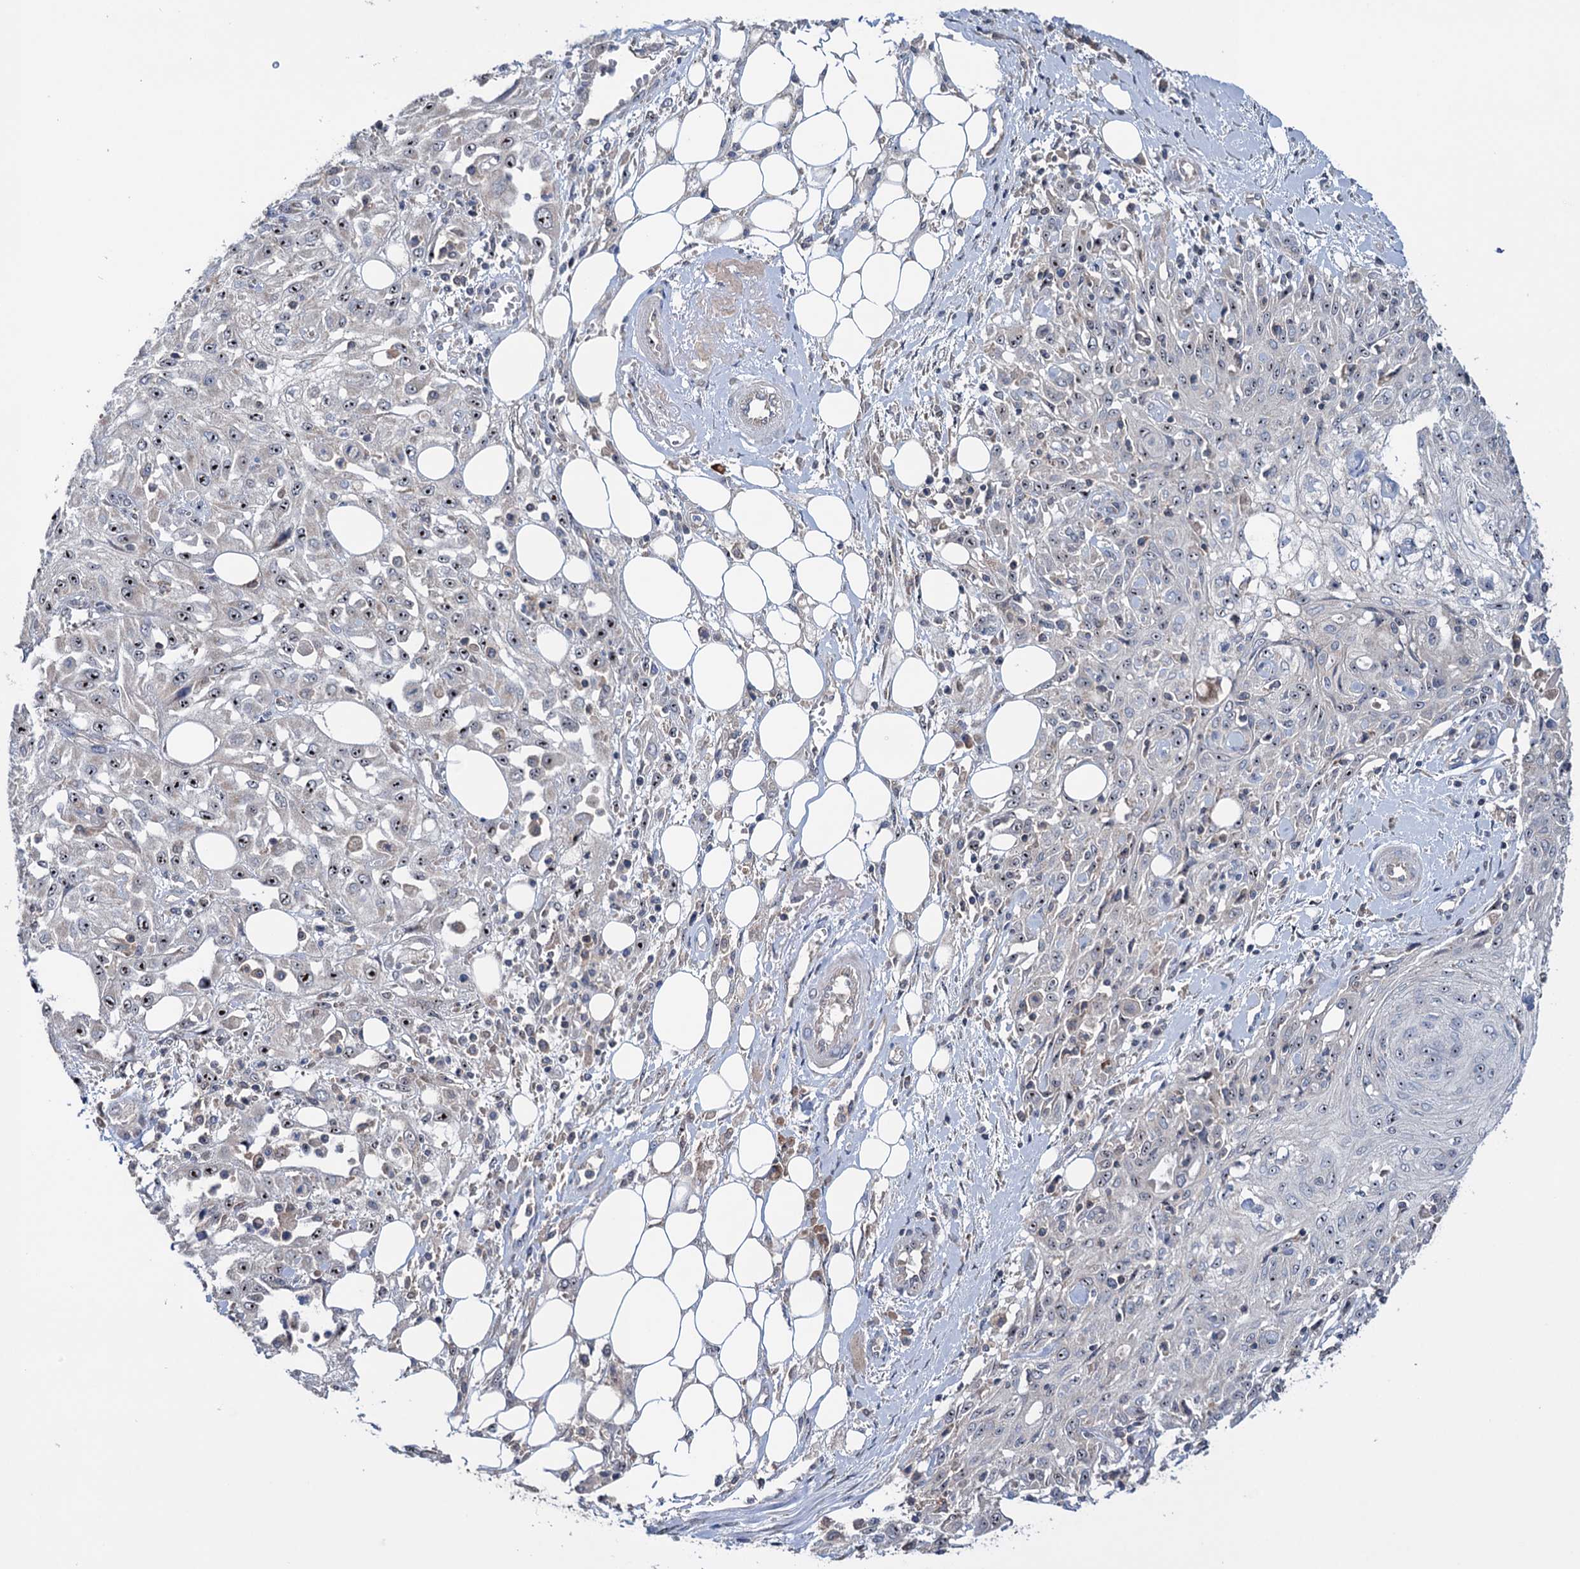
{"staining": {"intensity": "moderate", "quantity": ">75%", "location": "nuclear"}, "tissue": "skin cancer", "cell_type": "Tumor cells", "image_type": "cancer", "snomed": [{"axis": "morphology", "description": "Squamous cell carcinoma, NOS"}, {"axis": "morphology", "description": "Squamous cell carcinoma, metastatic, NOS"}, {"axis": "topography", "description": "Skin"}, {"axis": "topography", "description": "Lymph node"}], "caption": "A micrograph of human skin cancer (metastatic squamous cell carcinoma) stained for a protein shows moderate nuclear brown staining in tumor cells.", "gene": "HTR3B", "patient": {"sex": "male", "age": 75}}